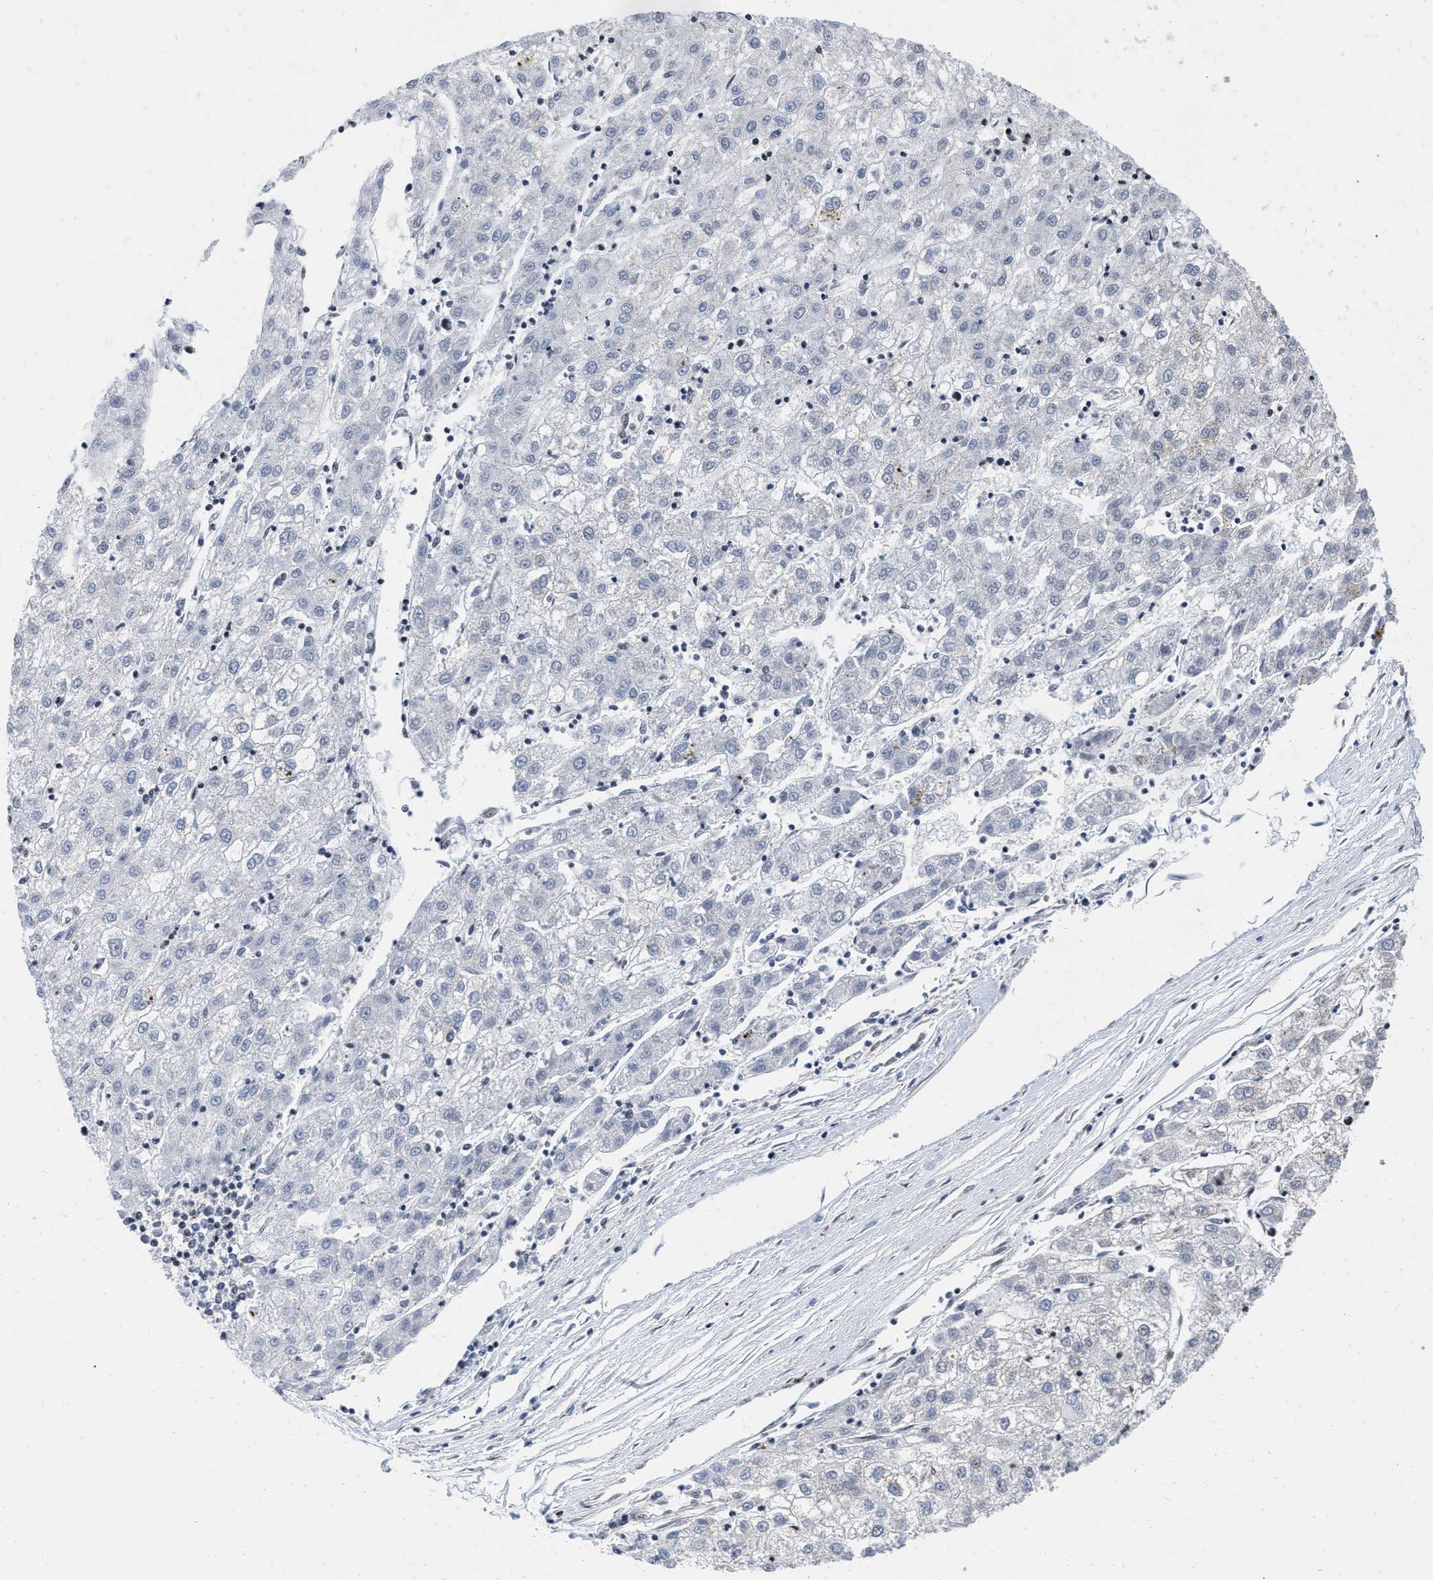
{"staining": {"intensity": "negative", "quantity": "none", "location": "none"}, "tissue": "liver cancer", "cell_type": "Tumor cells", "image_type": "cancer", "snomed": [{"axis": "morphology", "description": "Carcinoma, Hepatocellular, NOS"}, {"axis": "topography", "description": "Liver"}], "caption": "Tumor cells show no significant protein expression in liver cancer.", "gene": "CREB1", "patient": {"sex": "male", "age": 72}}